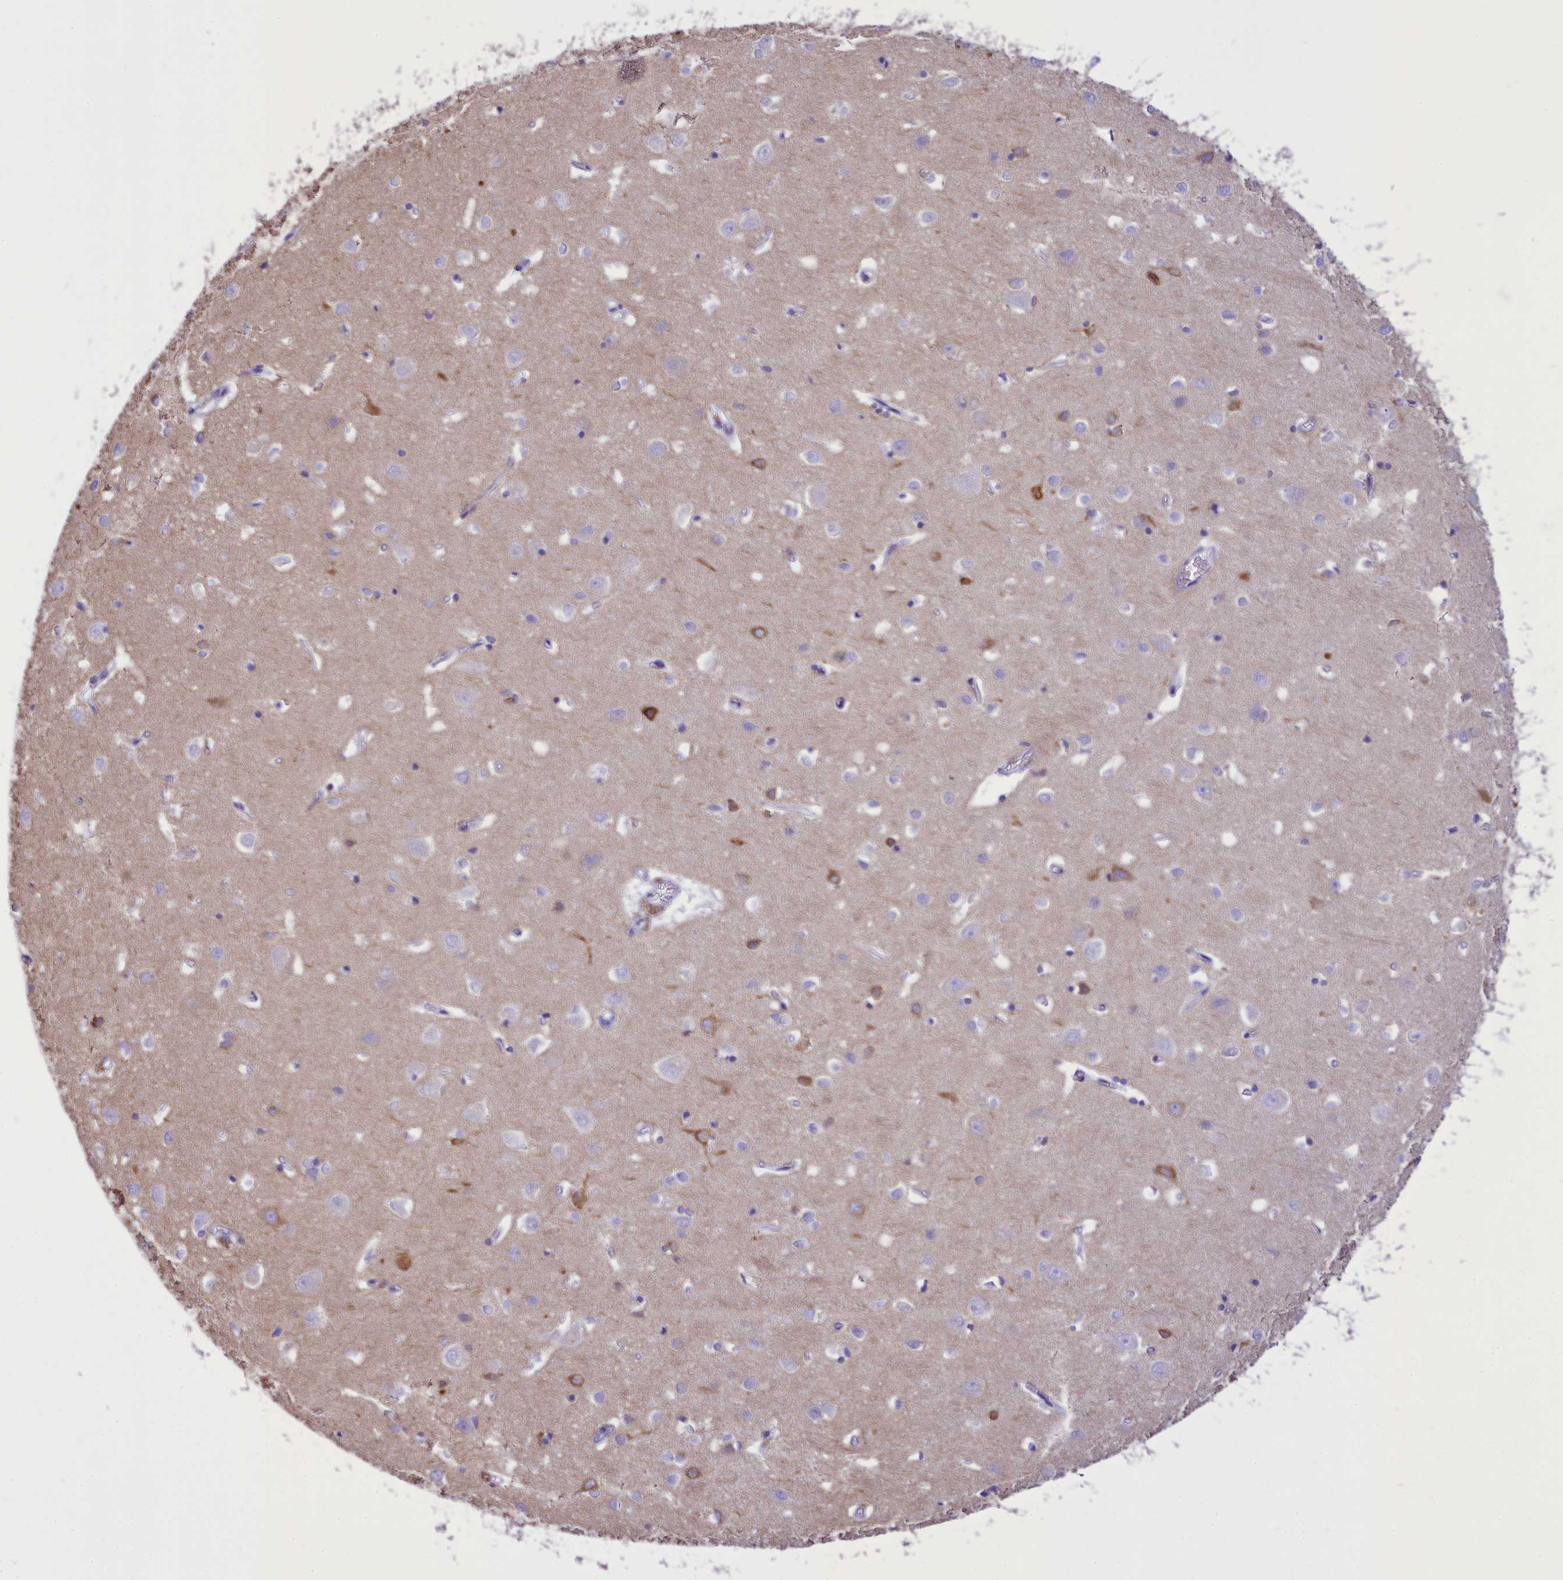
{"staining": {"intensity": "negative", "quantity": "none", "location": "none"}, "tissue": "cerebral cortex", "cell_type": "Endothelial cells", "image_type": "normal", "snomed": [{"axis": "morphology", "description": "Normal tissue, NOS"}, {"axis": "topography", "description": "Cerebral cortex"}], "caption": "IHC photomicrograph of unremarkable cerebral cortex: cerebral cortex stained with DAB displays no significant protein positivity in endothelial cells. (DAB (3,3'-diaminobenzidine) immunohistochemistry with hematoxylin counter stain).", "gene": "DCAF16", "patient": {"sex": "female", "age": 64}}